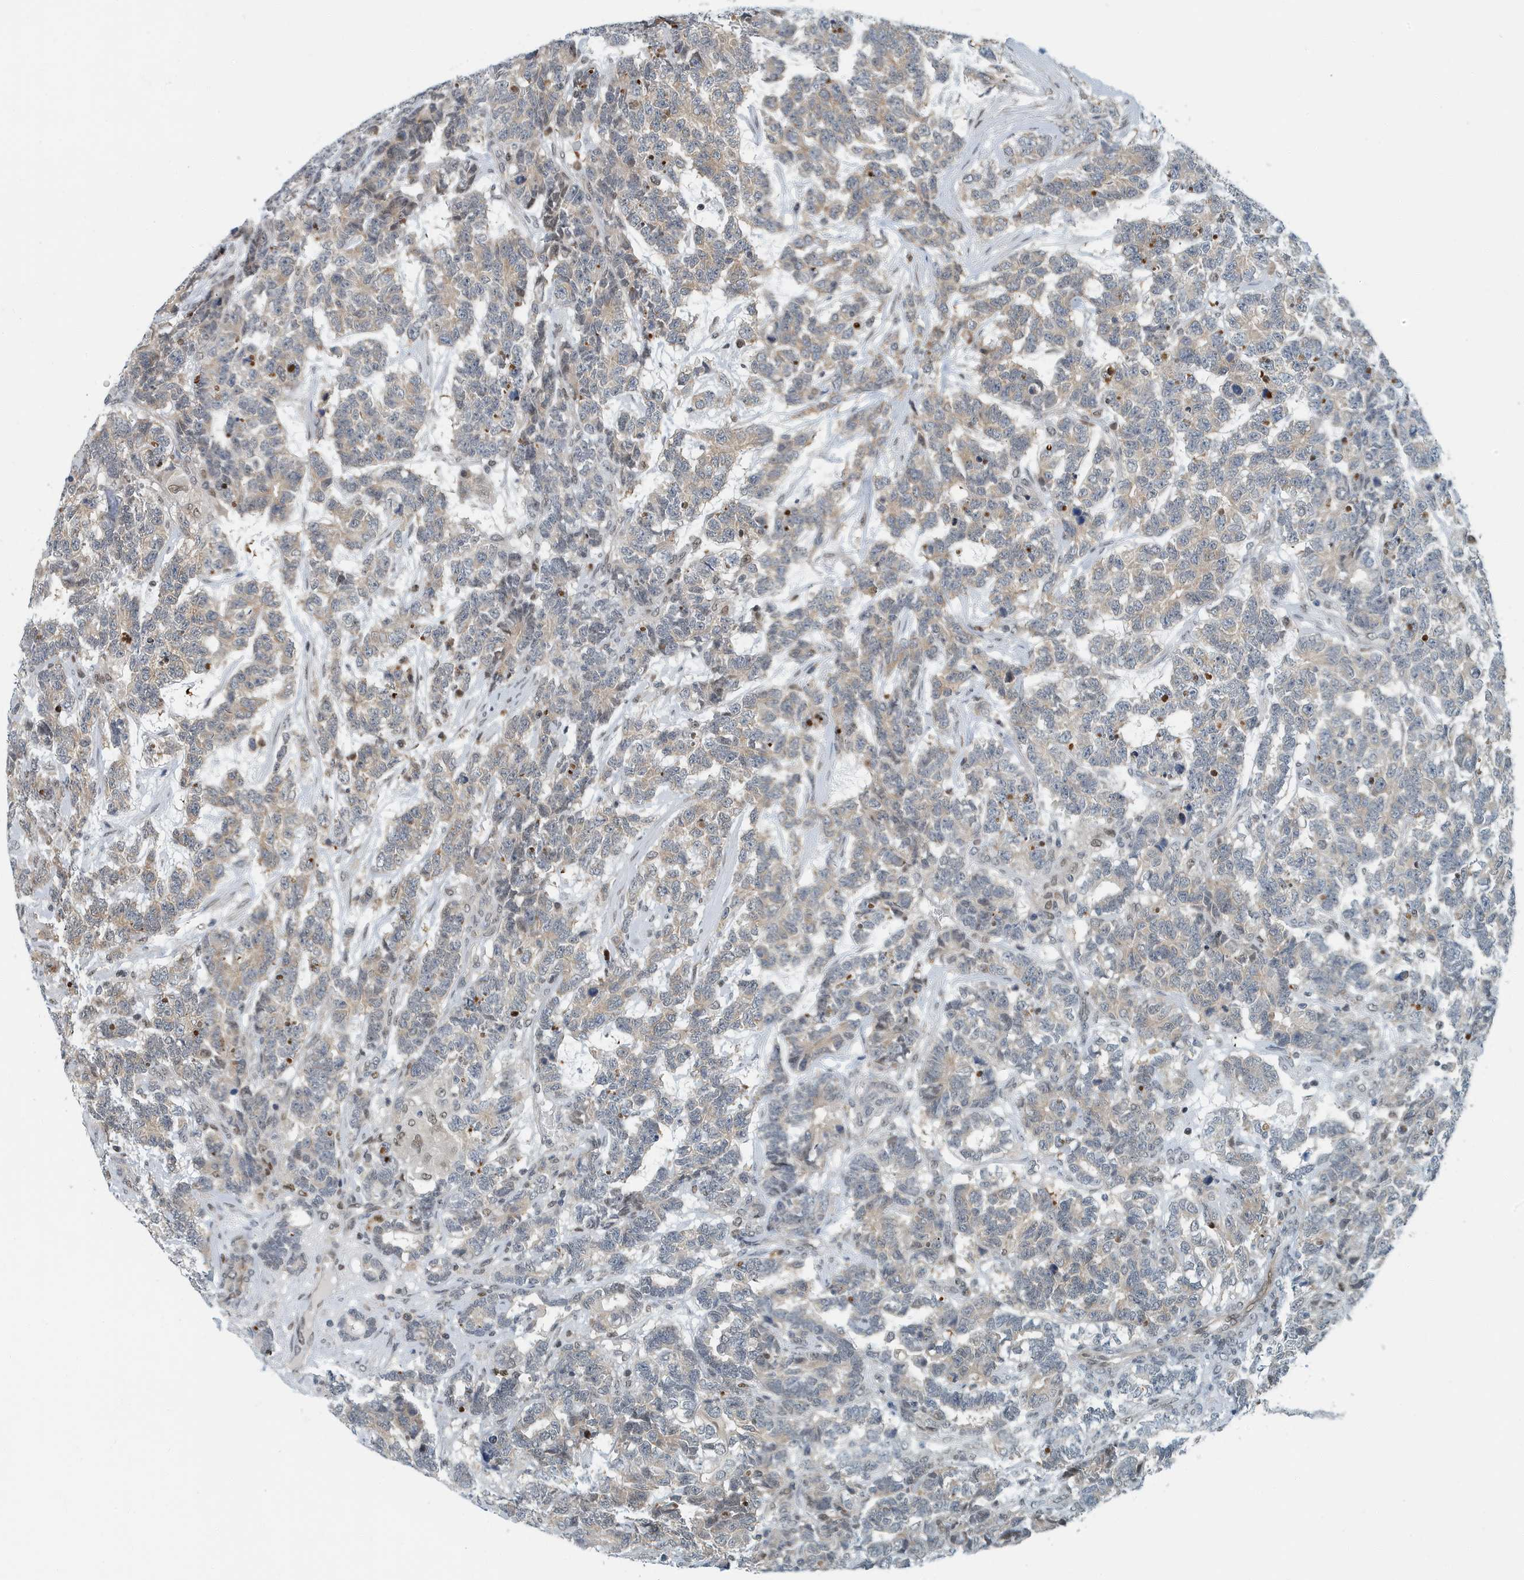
{"staining": {"intensity": "moderate", "quantity": "<25%", "location": "cytoplasmic/membranous"}, "tissue": "testis cancer", "cell_type": "Tumor cells", "image_type": "cancer", "snomed": [{"axis": "morphology", "description": "Carcinoma, Embryonal, NOS"}, {"axis": "topography", "description": "Testis"}], "caption": "Protein expression analysis of testis cancer (embryonal carcinoma) displays moderate cytoplasmic/membranous positivity in about <25% of tumor cells.", "gene": "KIF15", "patient": {"sex": "male", "age": 26}}